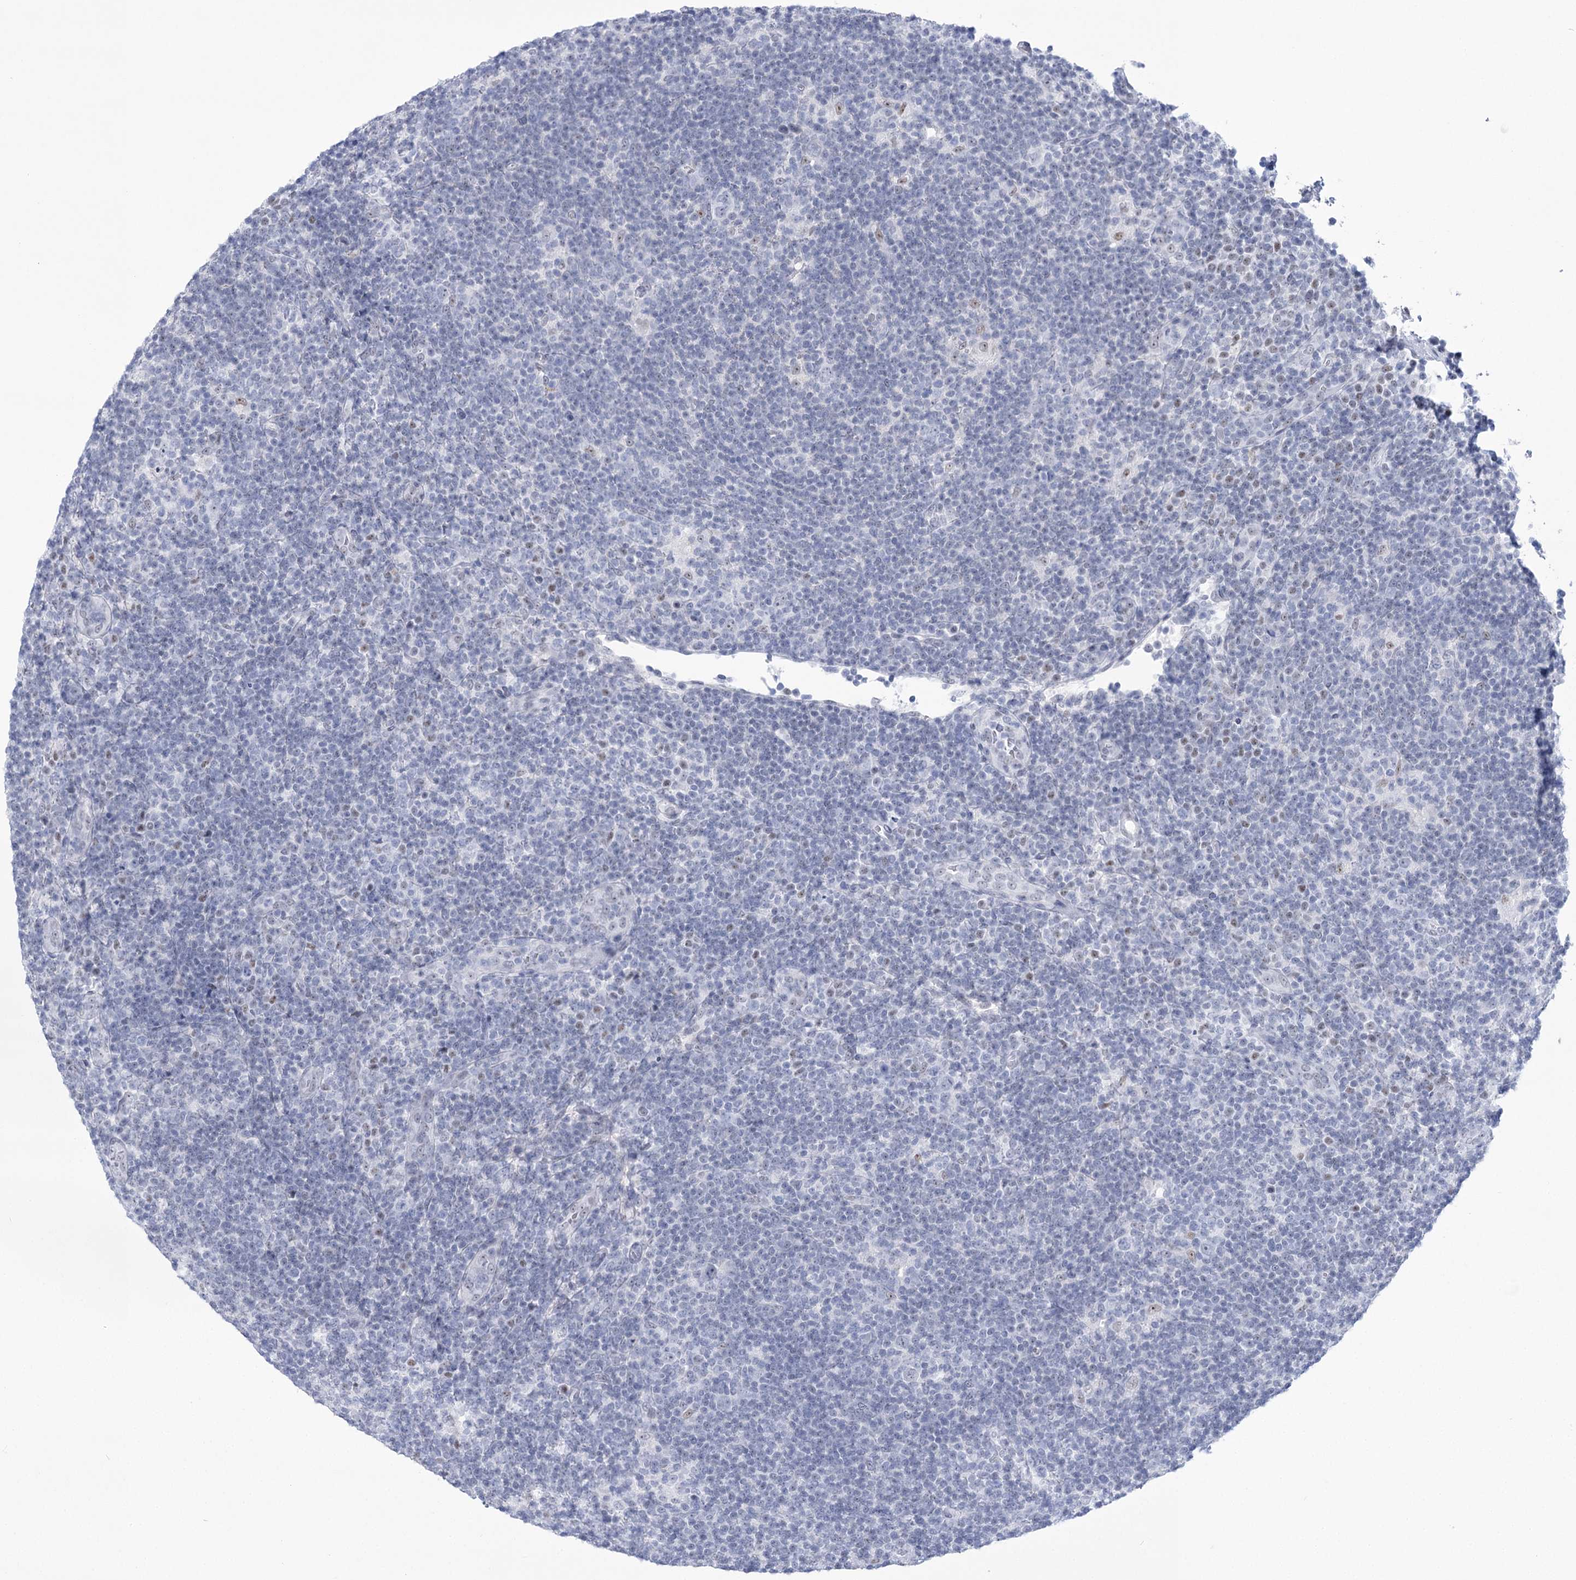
{"staining": {"intensity": "negative", "quantity": "none", "location": "none"}, "tissue": "lymphoma", "cell_type": "Tumor cells", "image_type": "cancer", "snomed": [{"axis": "morphology", "description": "Hodgkin's disease, NOS"}, {"axis": "topography", "description": "Lymph node"}], "caption": "IHC of human lymphoma reveals no positivity in tumor cells.", "gene": "HORMAD1", "patient": {"sex": "female", "age": 57}}